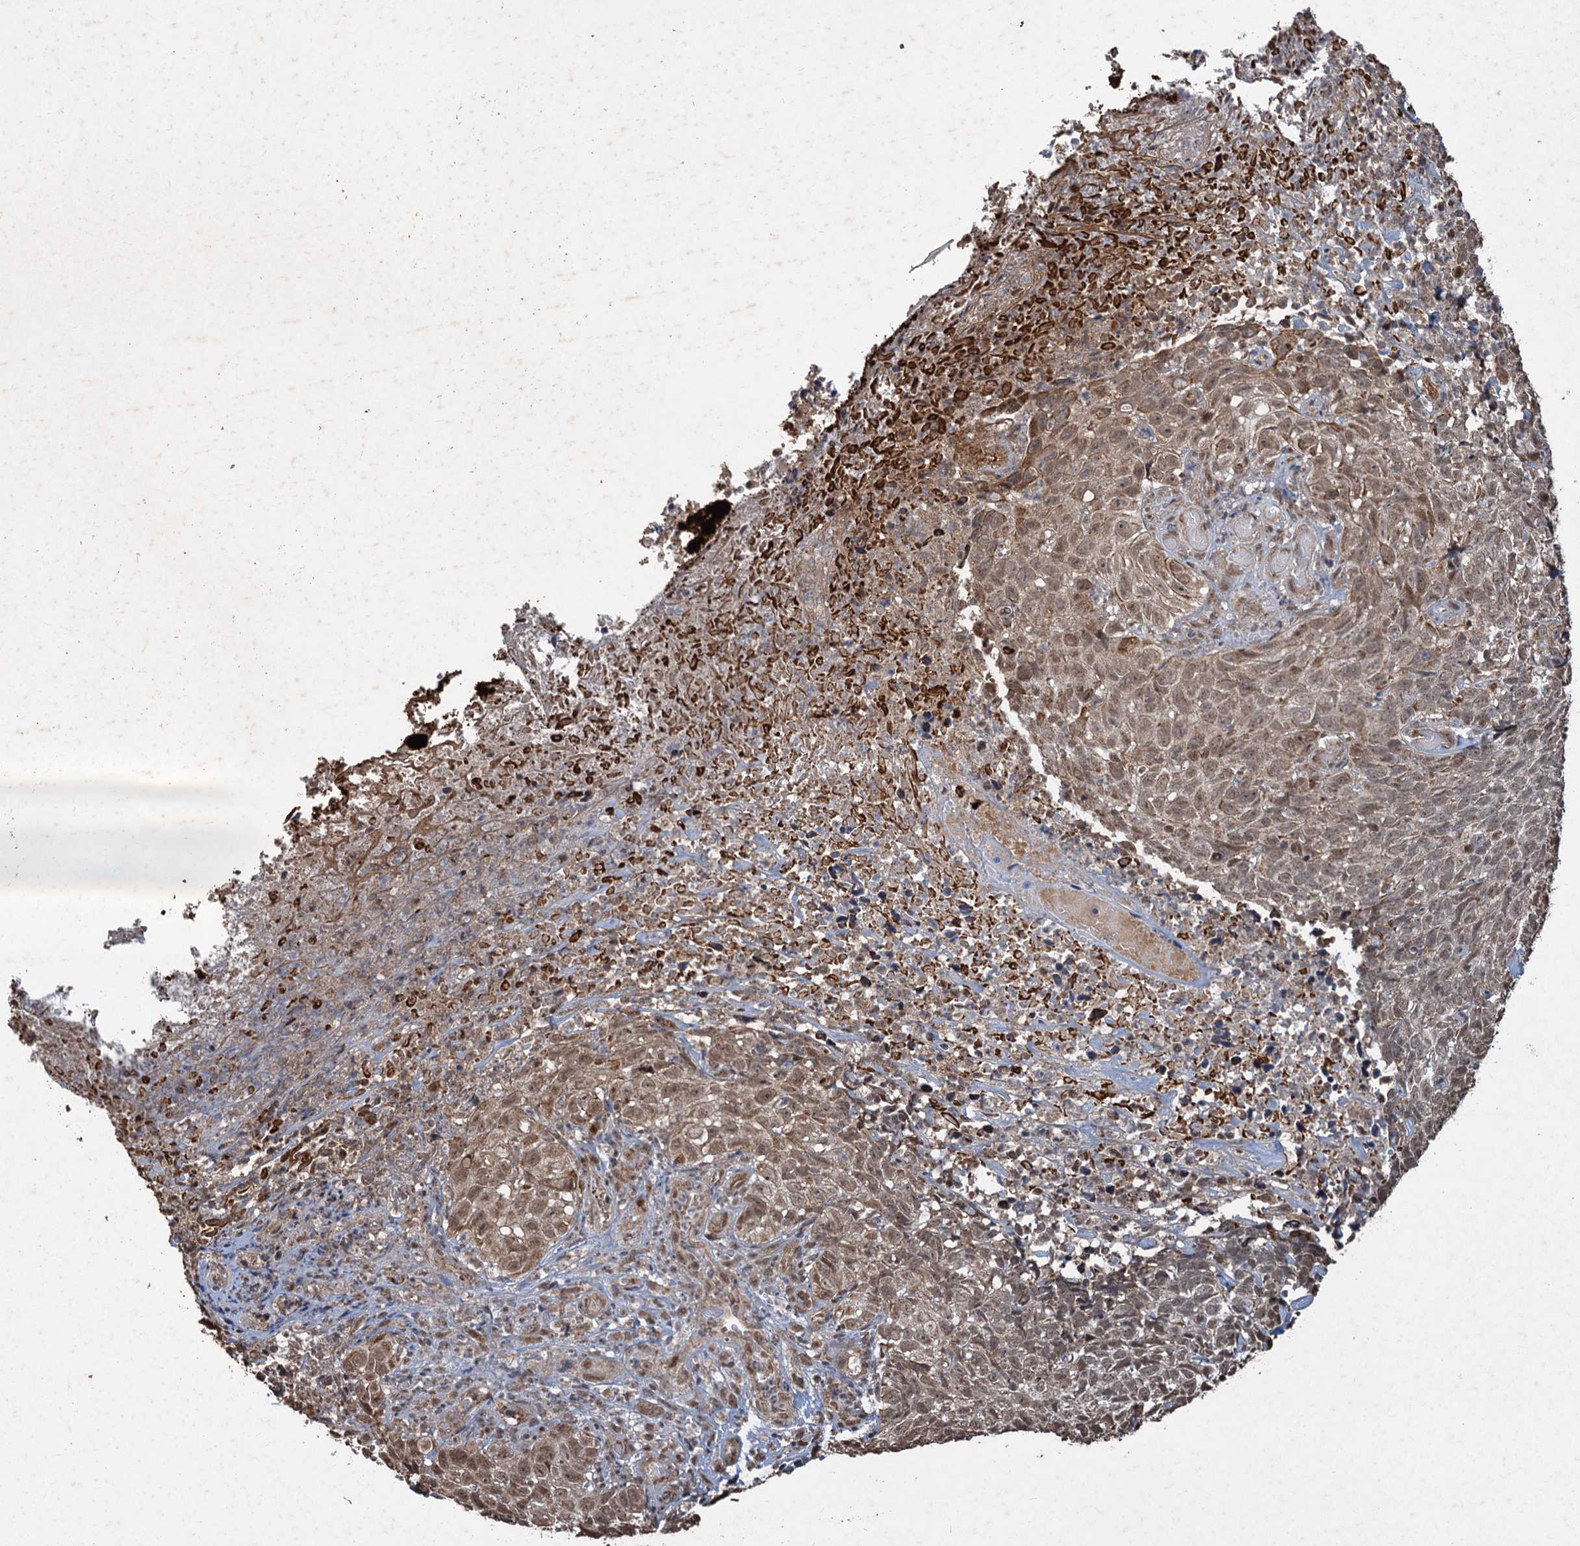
{"staining": {"intensity": "moderate", "quantity": "25%-75%", "location": "cytoplasmic/membranous,nuclear"}, "tissue": "skin cancer", "cell_type": "Tumor cells", "image_type": "cancer", "snomed": [{"axis": "morphology", "description": "Basal cell carcinoma"}, {"axis": "topography", "description": "Skin"}], "caption": "This micrograph exhibits IHC staining of human skin cancer, with medium moderate cytoplasmic/membranous and nuclear positivity in about 25%-75% of tumor cells.", "gene": "REP15", "patient": {"sex": "female", "age": 84}}